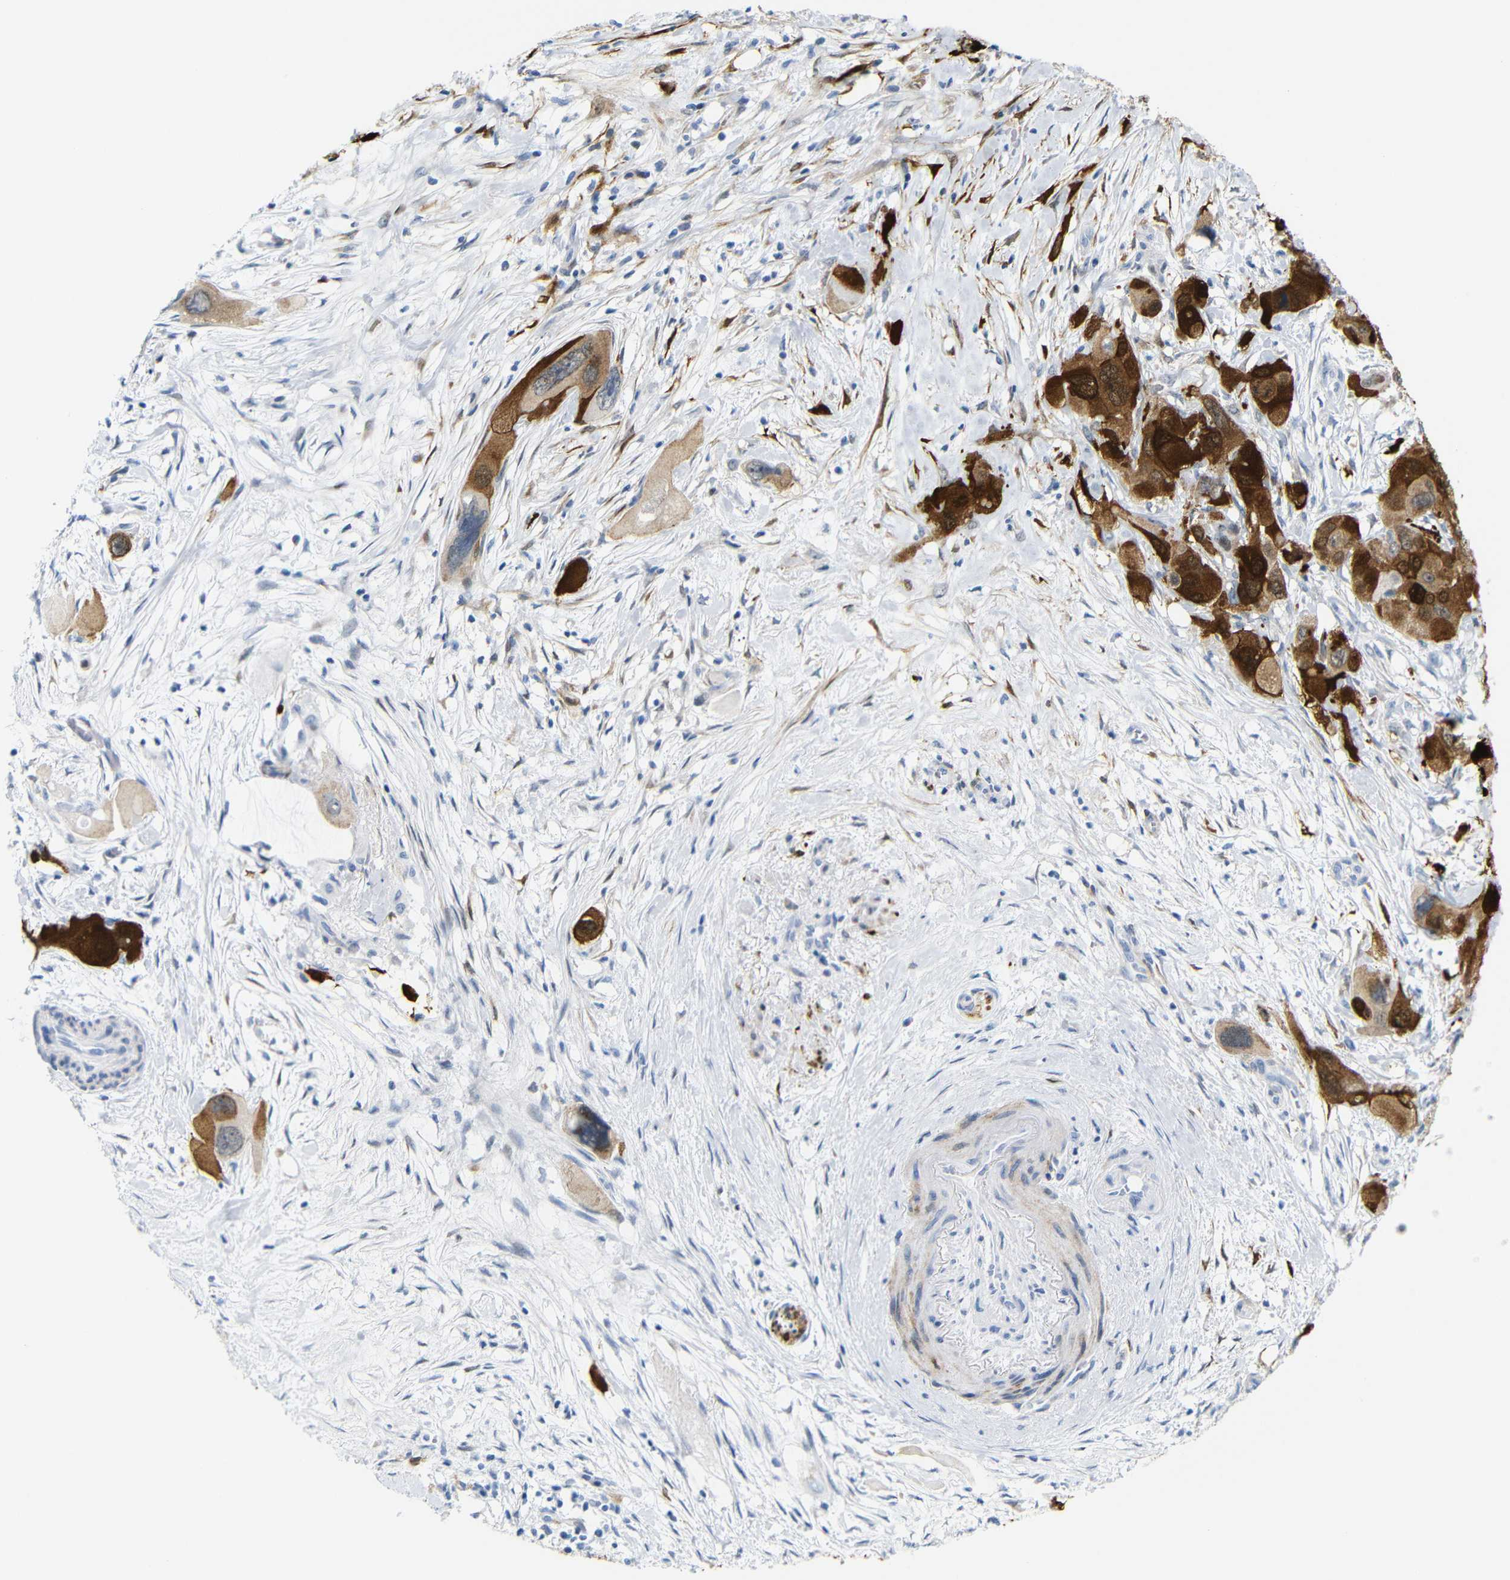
{"staining": {"intensity": "strong", "quantity": ">75%", "location": "cytoplasmic/membranous"}, "tissue": "pancreatic cancer", "cell_type": "Tumor cells", "image_type": "cancer", "snomed": [{"axis": "morphology", "description": "Adenocarcinoma, NOS"}, {"axis": "topography", "description": "Pancreas"}], "caption": "Immunohistochemistry (DAB (3,3'-diaminobenzidine)) staining of human adenocarcinoma (pancreatic) shows strong cytoplasmic/membranous protein expression in approximately >75% of tumor cells. (DAB IHC with brightfield microscopy, high magnification).", "gene": "MT1A", "patient": {"sex": "male", "age": 73}}